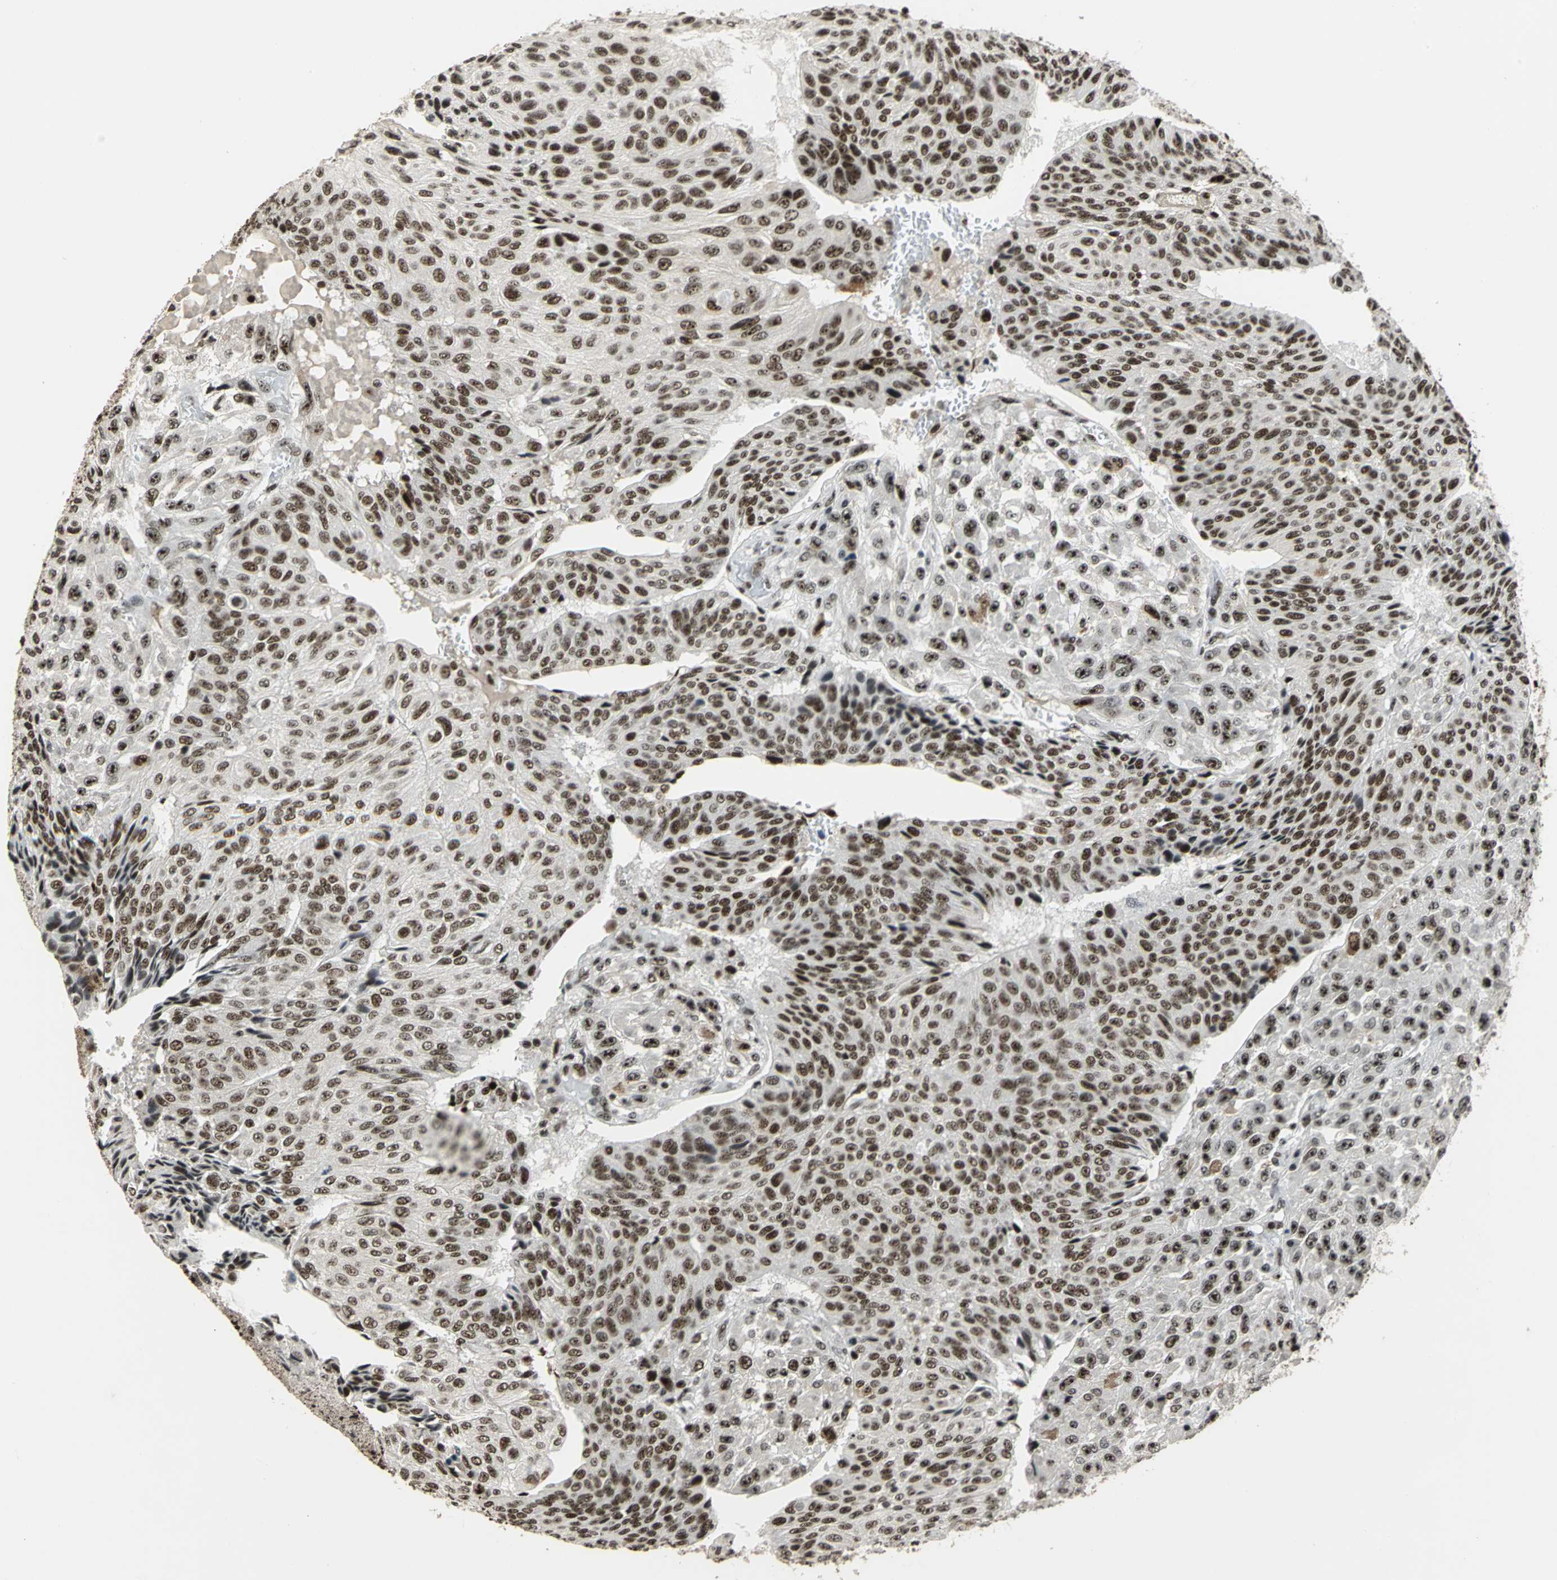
{"staining": {"intensity": "strong", "quantity": ">75%", "location": "nuclear"}, "tissue": "urothelial cancer", "cell_type": "Tumor cells", "image_type": "cancer", "snomed": [{"axis": "morphology", "description": "Urothelial carcinoma, High grade"}, {"axis": "topography", "description": "Urinary bladder"}], "caption": "Human urothelial carcinoma (high-grade) stained for a protein (brown) demonstrates strong nuclear positive expression in about >75% of tumor cells.", "gene": "UBTF", "patient": {"sex": "male", "age": 66}}